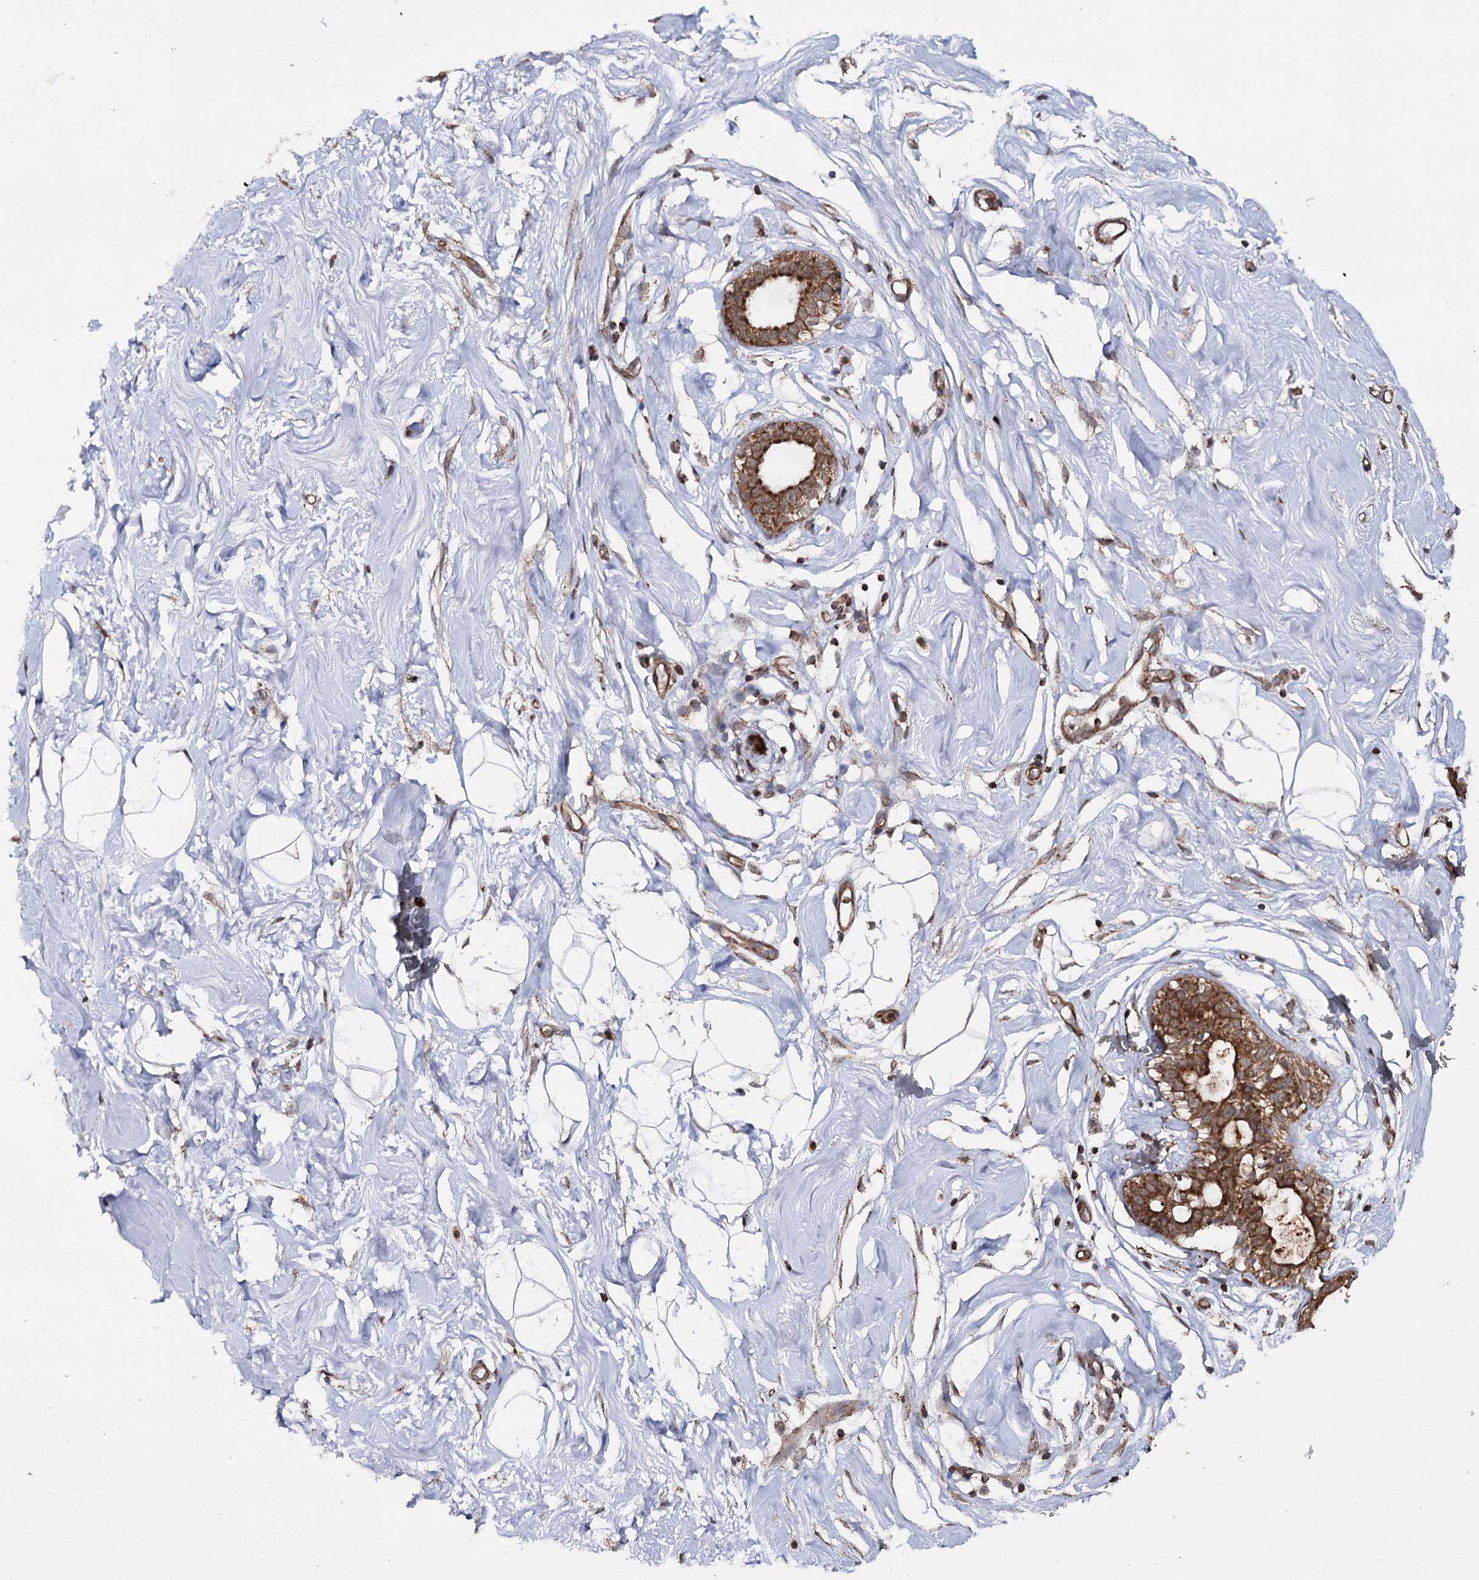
{"staining": {"intensity": "negative", "quantity": "none", "location": "none"}, "tissue": "breast", "cell_type": "Adipocytes", "image_type": "normal", "snomed": [{"axis": "morphology", "description": "Normal tissue, NOS"}, {"axis": "morphology", "description": "Adenoma, NOS"}, {"axis": "topography", "description": "Breast"}], "caption": "This image is of normal breast stained with immunohistochemistry to label a protein in brown with the nuclei are counter-stained blue. There is no expression in adipocytes. (DAB immunohistochemistry, high magnification).", "gene": "FGFR1OP2", "patient": {"sex": "female", "age": 23}}